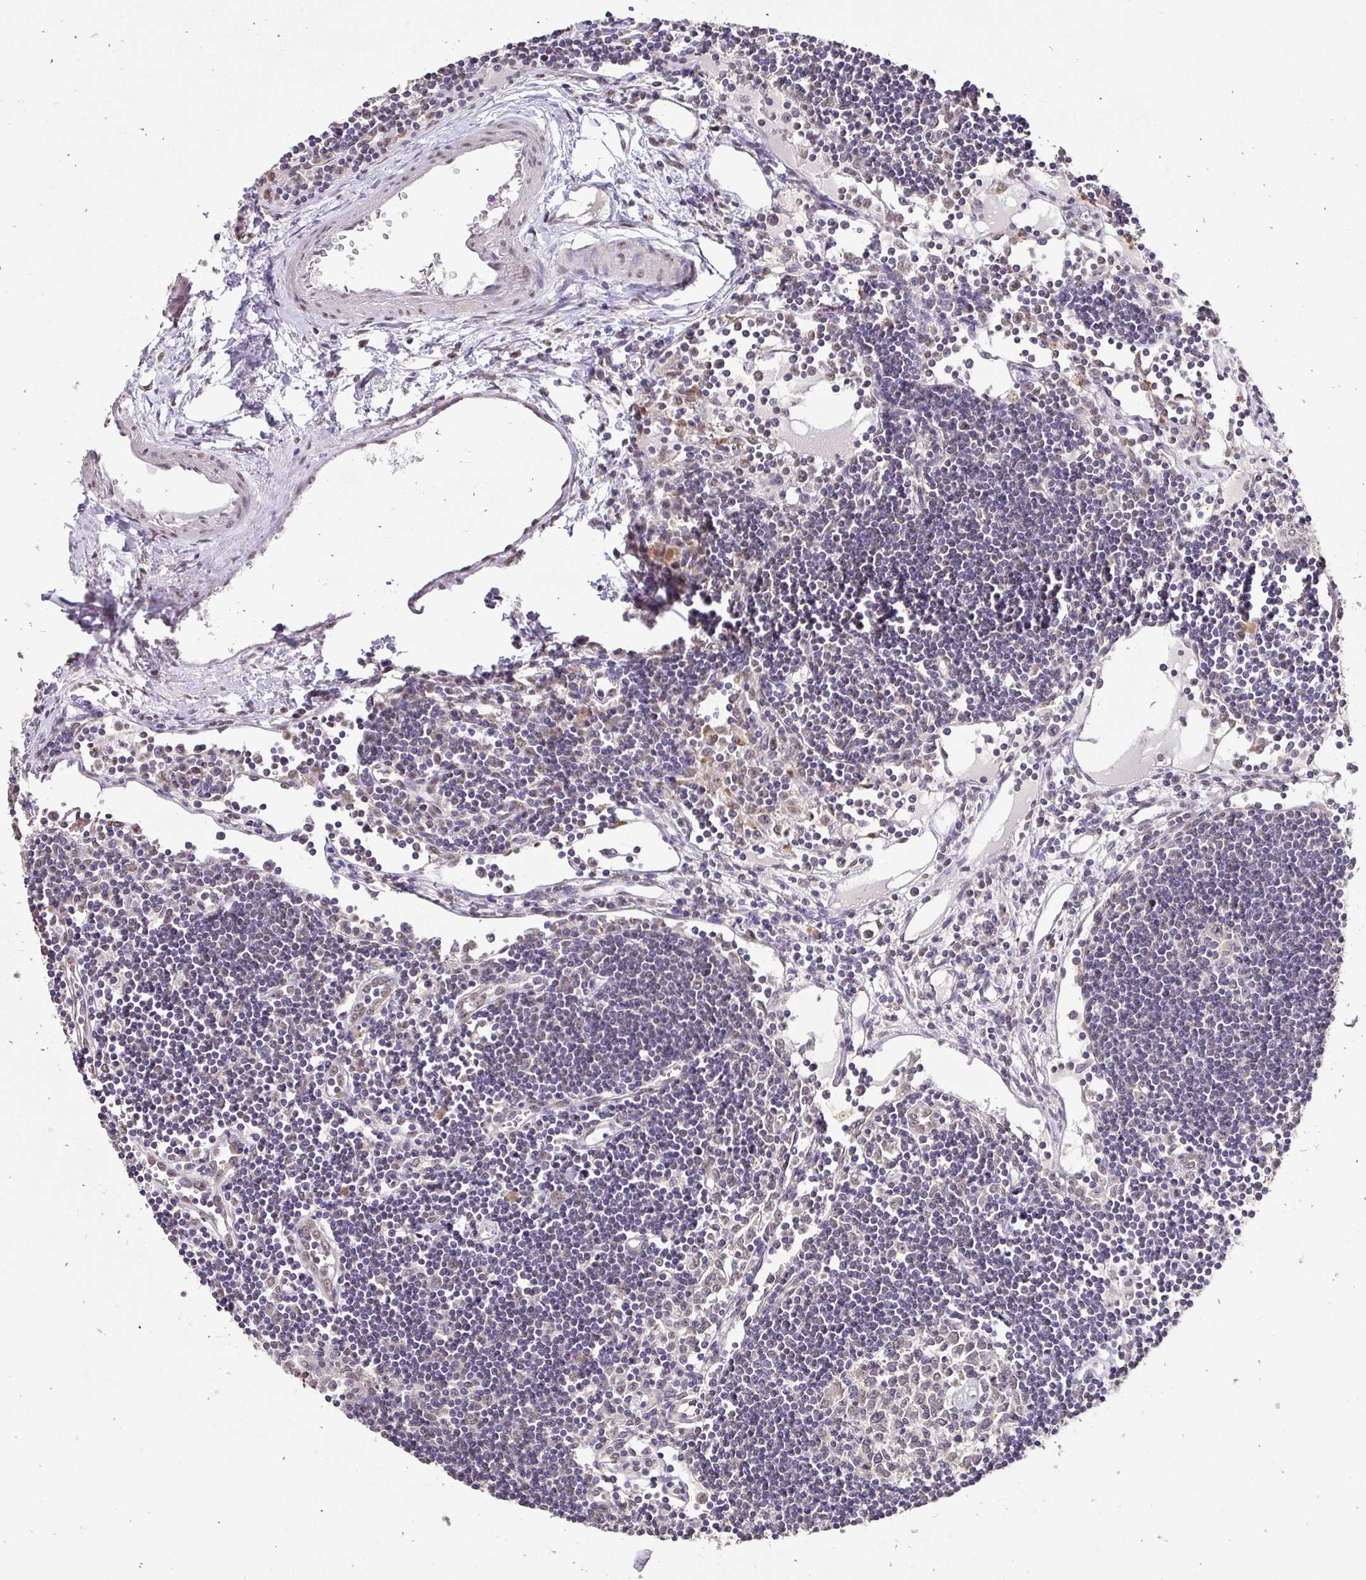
{"staining": {"intensity": "negative", "quantity": "none", "location": "none"}, "tissue": "lymph node", "cell_type": "Germinal center cells", "image_type": "normal", "snomed": [{"axis": "morphology", "description": "Normal tissue, NOS"}, {"axis": "topography", "description": "Lymph node"}], "caption": "Unremarkable lymph node was stained to show a protein in brown. There is no significant positivity in germinal center cells.", "gene": "RHEBL1", "patient": {"sex": "female", "age": 65}}